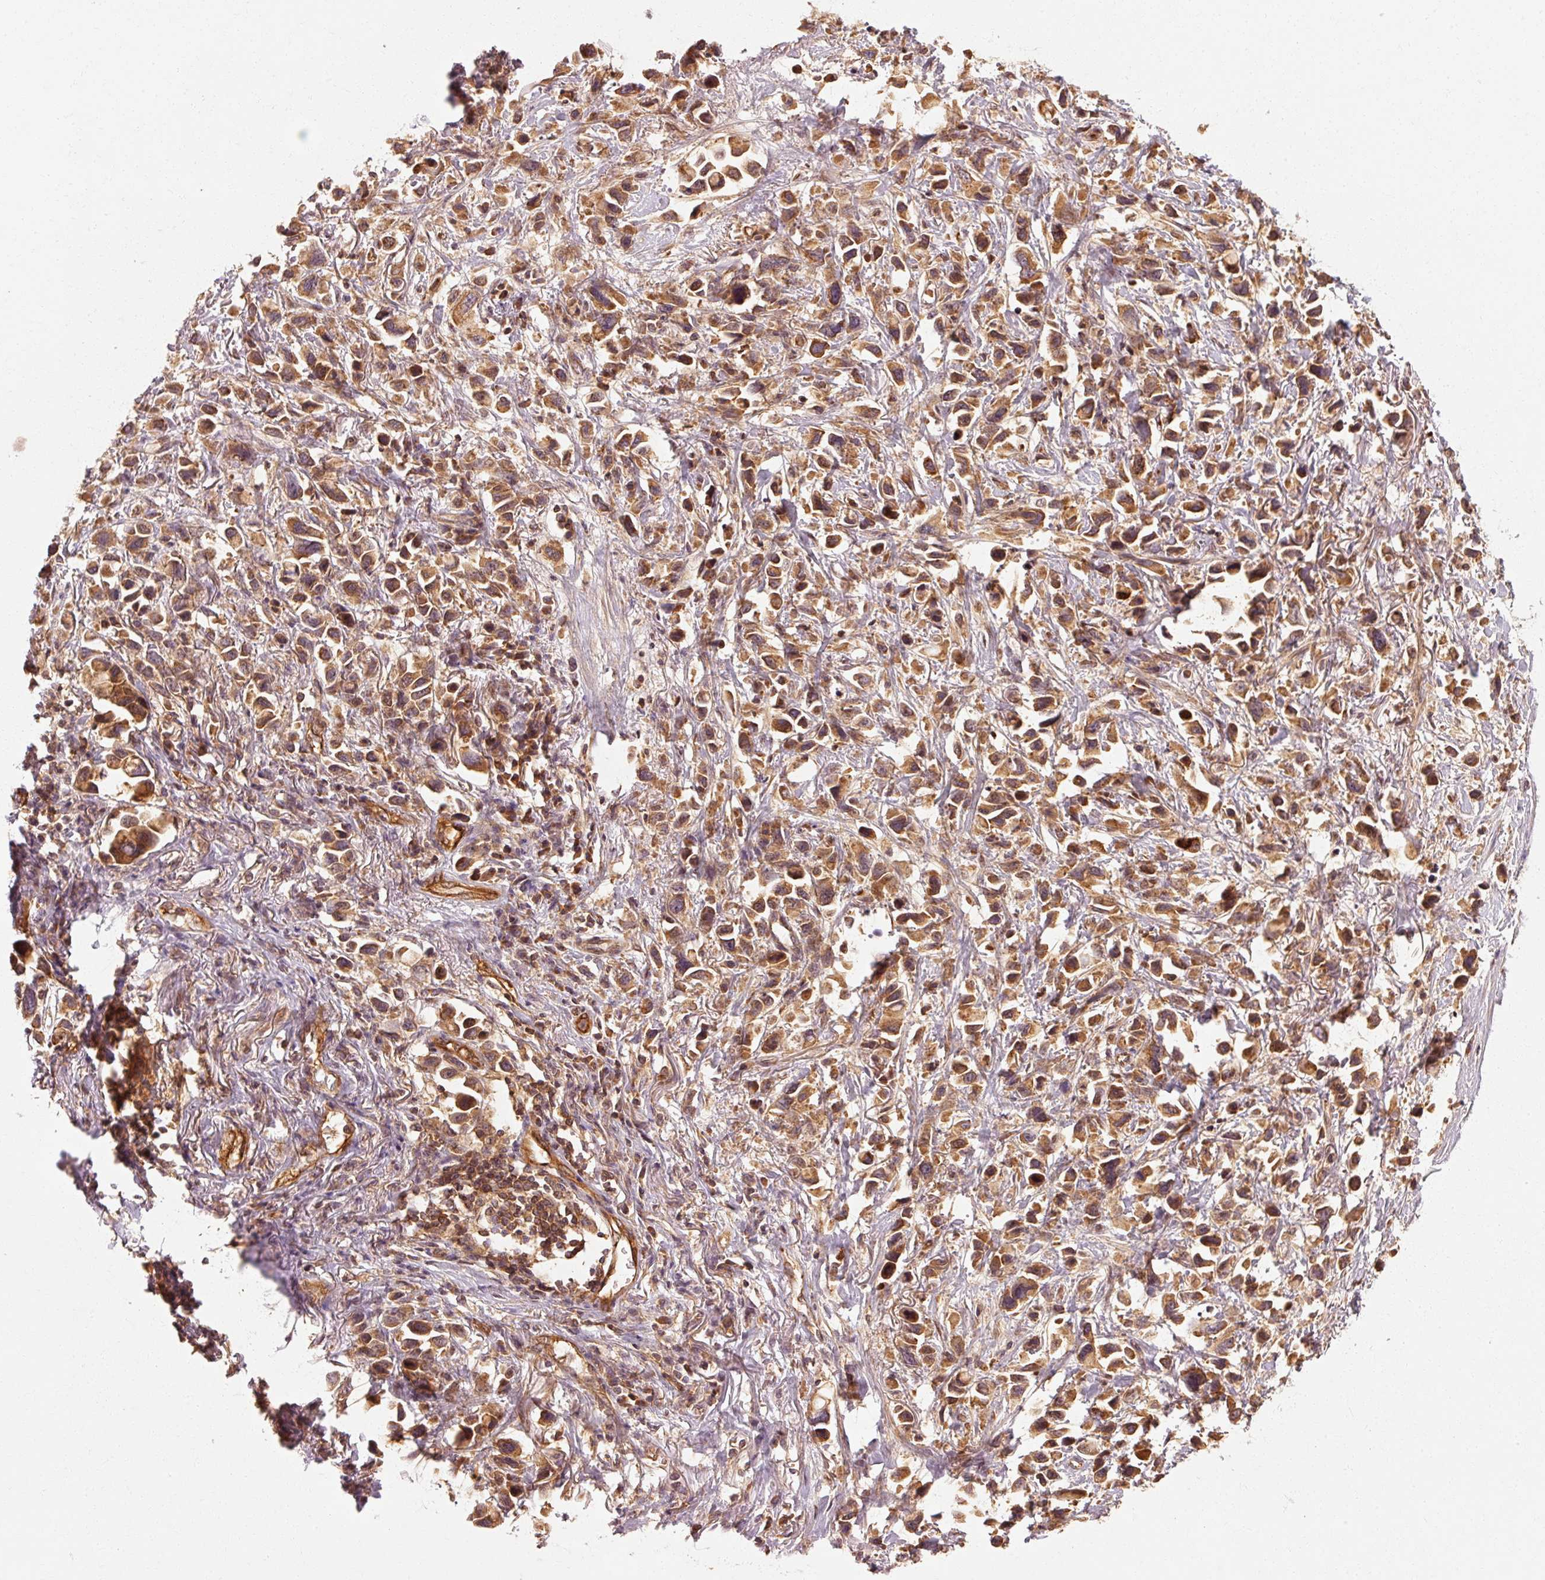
{"staining": {"intensity": "moderate", "quantity": ">75%", "location": "cytoplasmic/membranous"}, "tissue": "stomach cancer", "cell_type": "Tumor cells", "image_type": "cancer", "snomed": [{"axis": "morphology", "description": "Adenocarcinoma, NOS"}, {"axis": "topography", "description": "Stomach"}], "caption": "Stomach cancer (adenocarcinoma) tissue demonstrates moderate cytoplasmic/membranous expression in about >75% of tumor cells", "gene": "CTNNA1", "patient": {"sex": "female", "age": 81}}